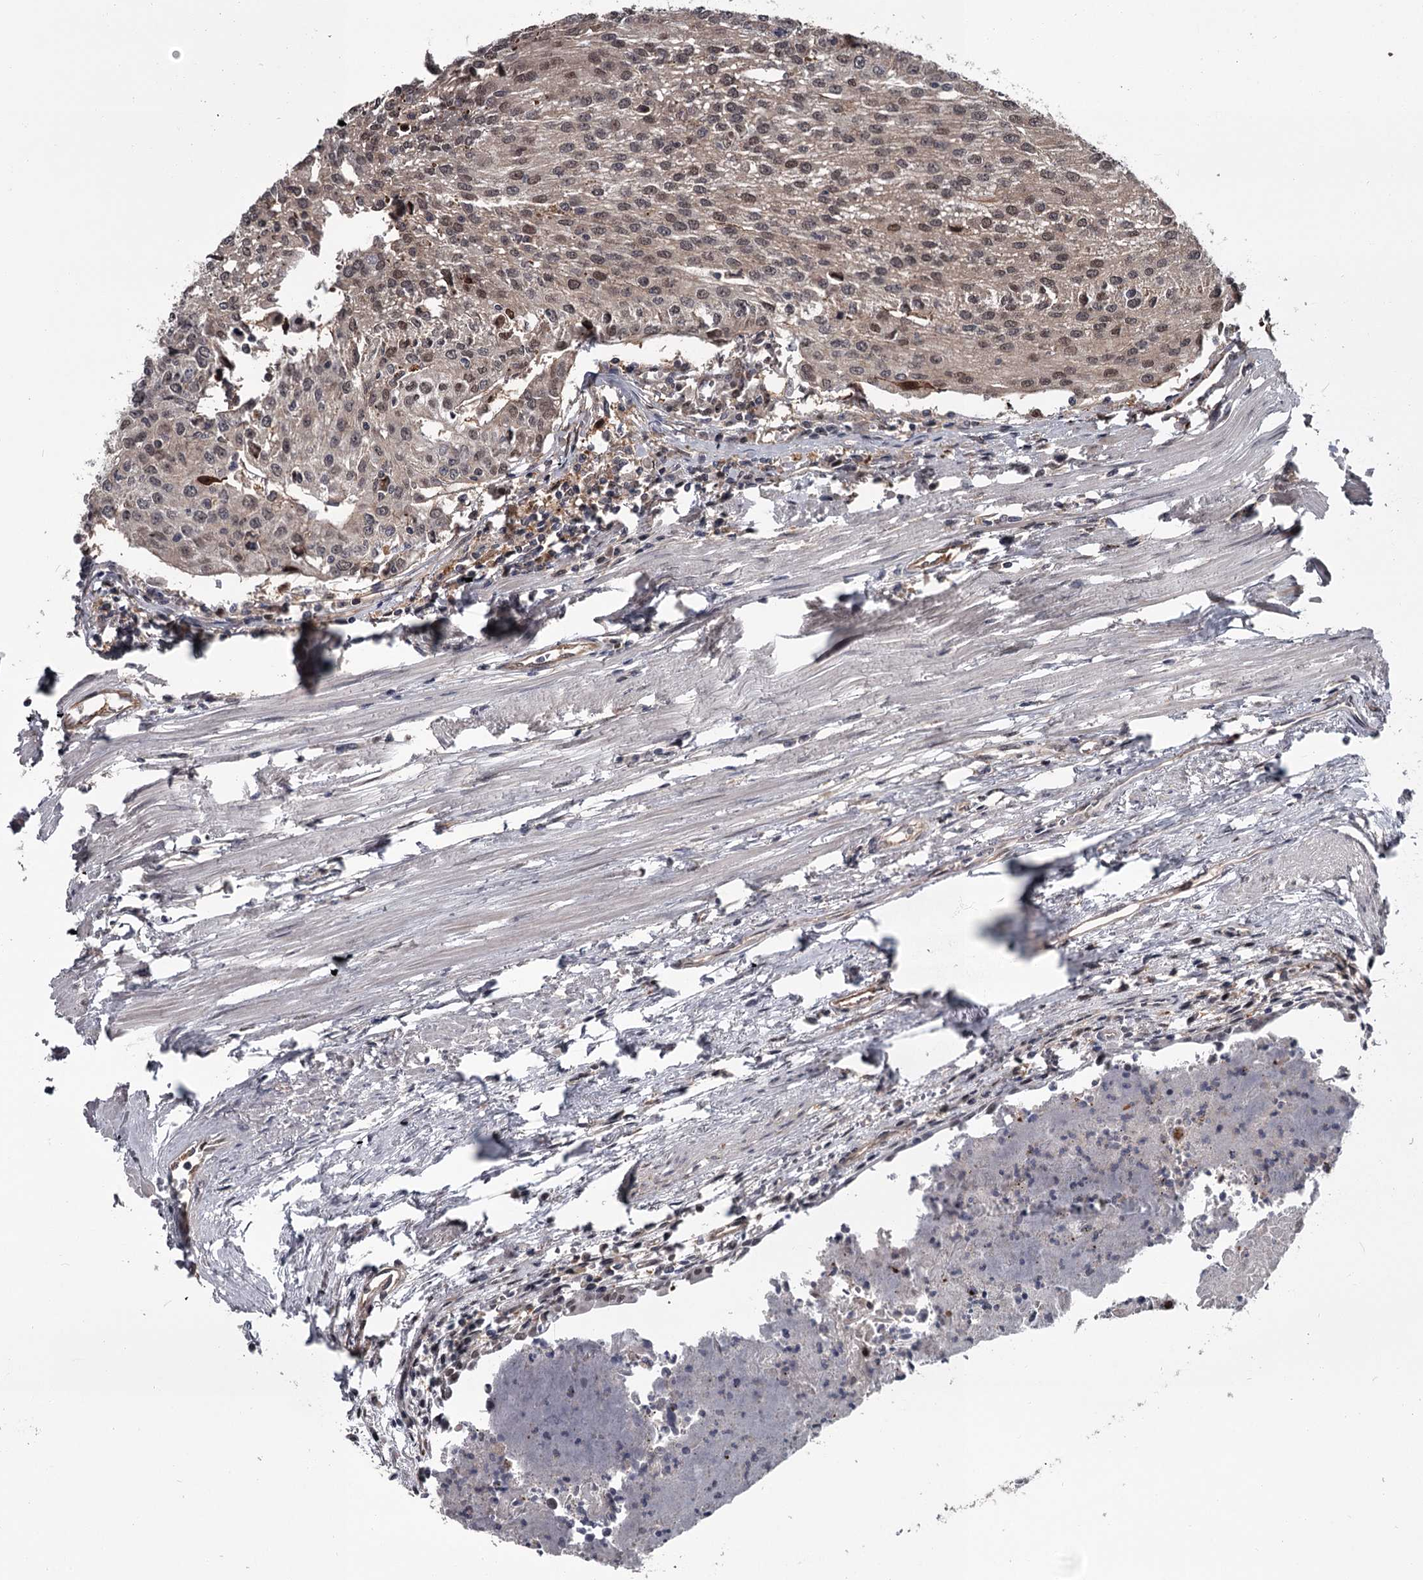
{"staining": {"intensity": "weak", "quantity": "25%-75%", "location": "nuclear"}, "tissue": "urothelial cancer", "cell_type": "Tumor cells", "image_type": "cancer", "snomed": [{"axis": "morphology", "description": "Urothelial carcinoma, High grade"}, {"axis": "topography", "description": "Urinary bladder"}], "caption": "A histopathology image showing weak nuclear expression in approximately 25%-75% of tumor cells in urothelial cancer, as visualized by brown immunohistochemical staining.", "gene": "DAO", "patient": {"sex": "female", "age": 85}}